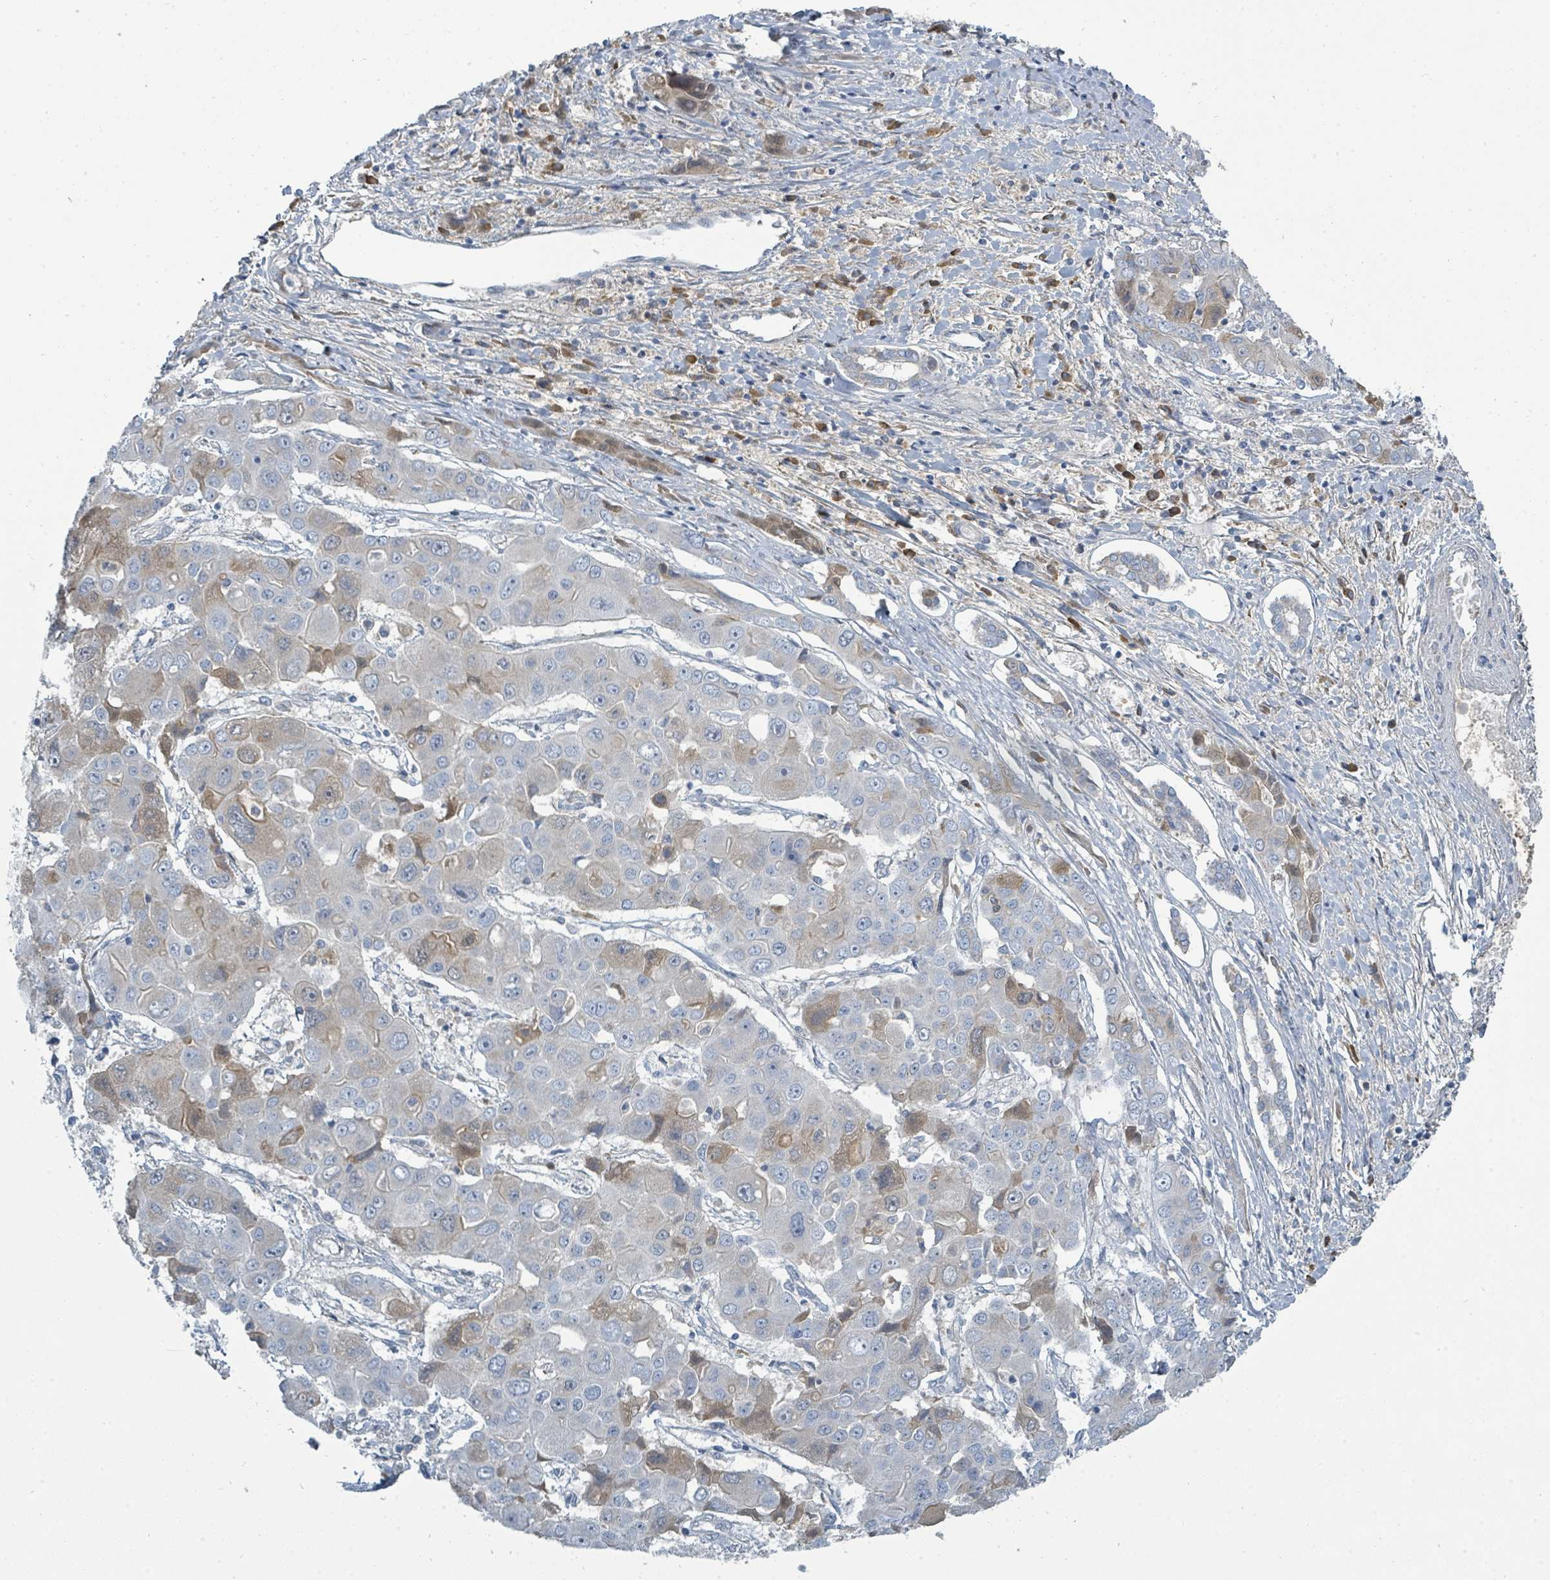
{"staining": {"intensity": "weak", "quantity": "<25%", "location": "cytoplasmic/membranous"}, "tissue": "liver cancer", "cell_type": "Tumor cells", "image_type": "cancer", "snomed": [{"axis": "morphology", "description": "Cholangiocarcinoma"}, {"axis": "topography", "description": "Liver"}], "caption": "This photomicrograph is of liver cancer (cholangiocarcinoma) stained with IHC to label a protein in brown with the nuclei are counter-stained blue. There is no expression in tumor cells.", "gene": "SLC25A23", "patient": {"sex": "male", "age": 67}}